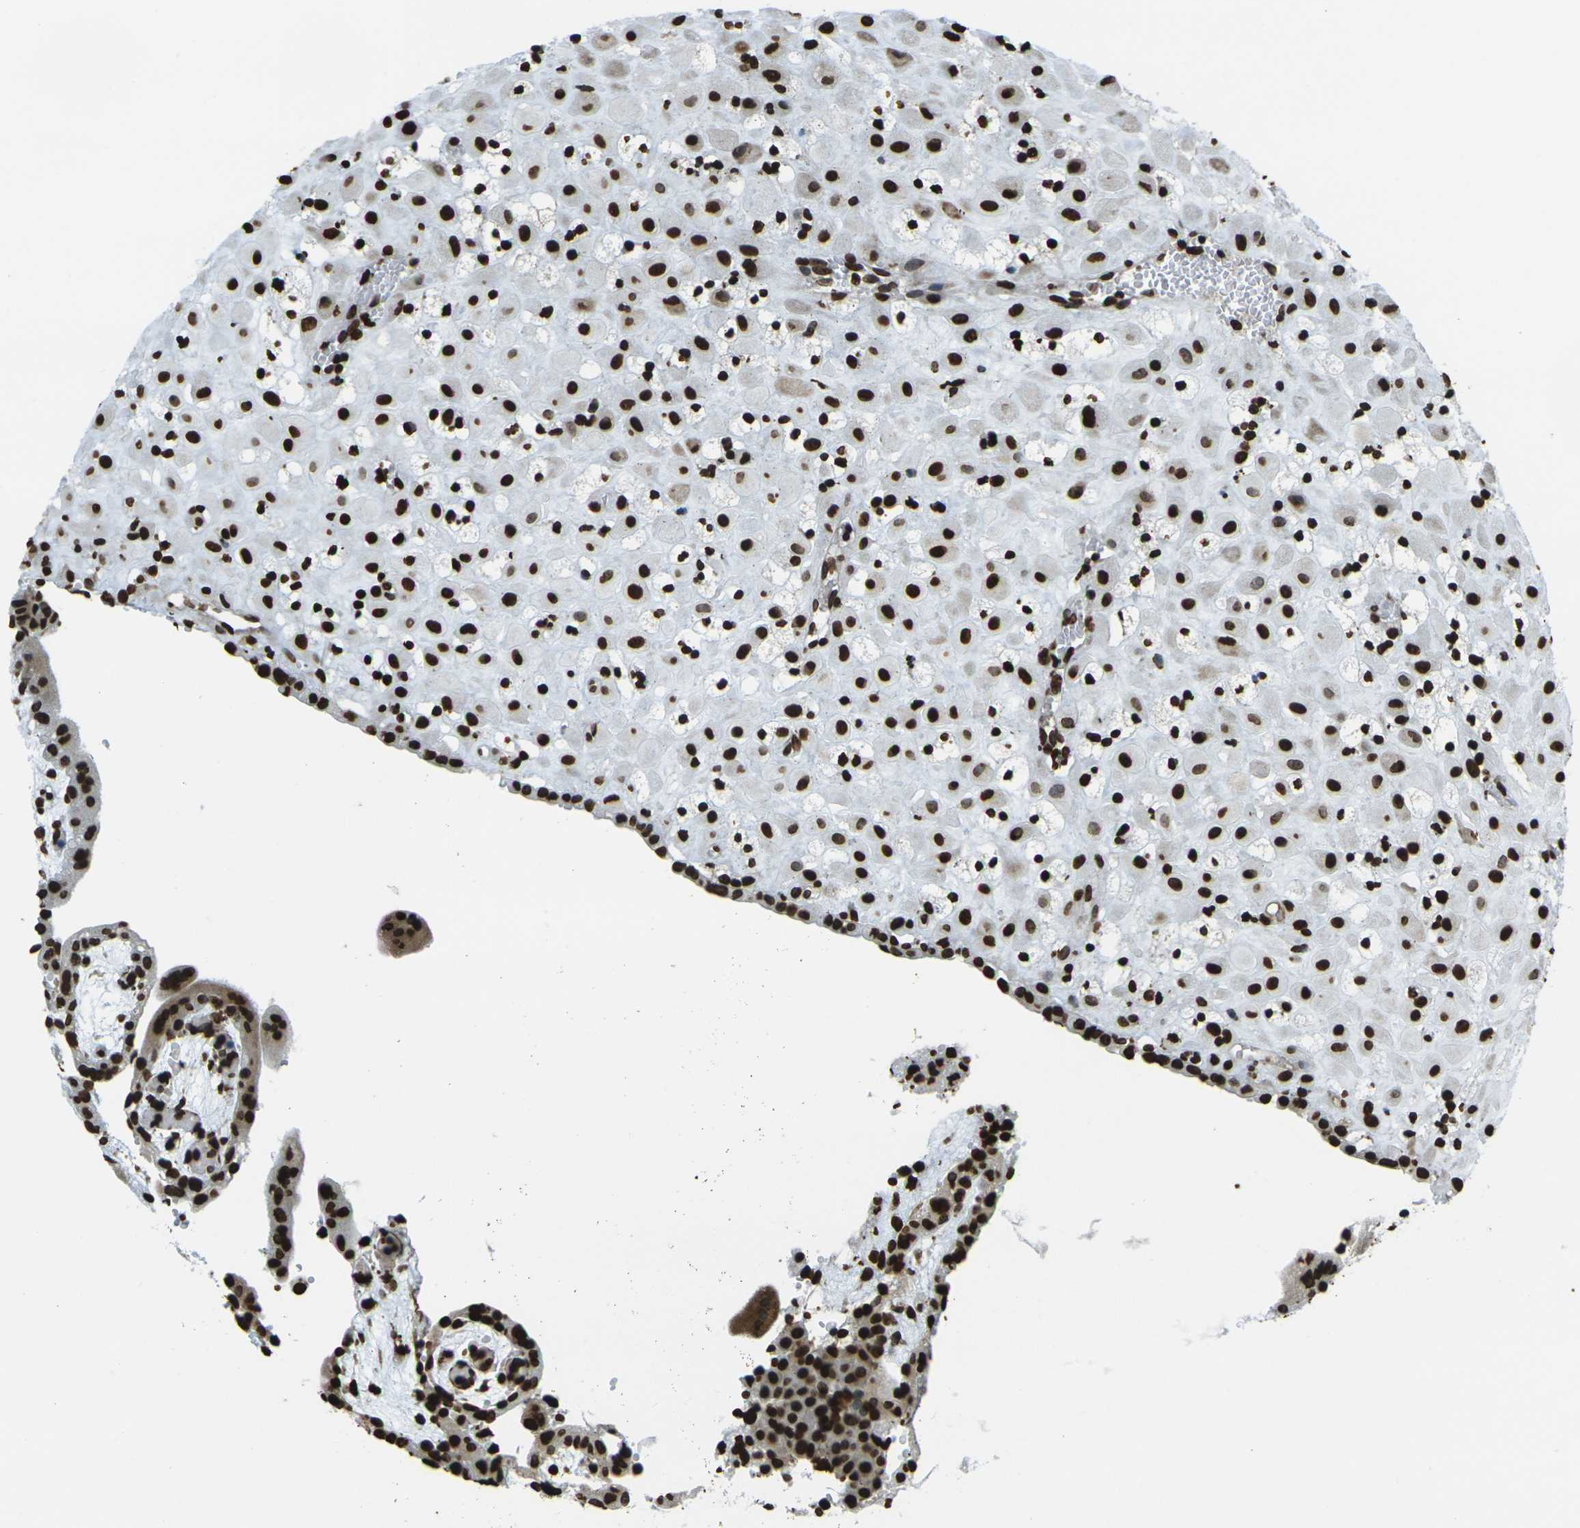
{"staining": {"intensity": "strong", "quantity": ">75%", "location": "nuclear"}, "tissue": "placenta", "cell_type": "Decidual cells", "image_type": "normal", "snomed": [{"axis": "morphology", "description": "Normal tissue, NOS"}, {"axis": "topography", "description": "Placenta"}], "caption": "A high amount of strong nuclear expression is identified in approximately >75% of decidual cells in normal placenta.", "gene": "H1", "patient": {"sex": "female", "age": 18}}